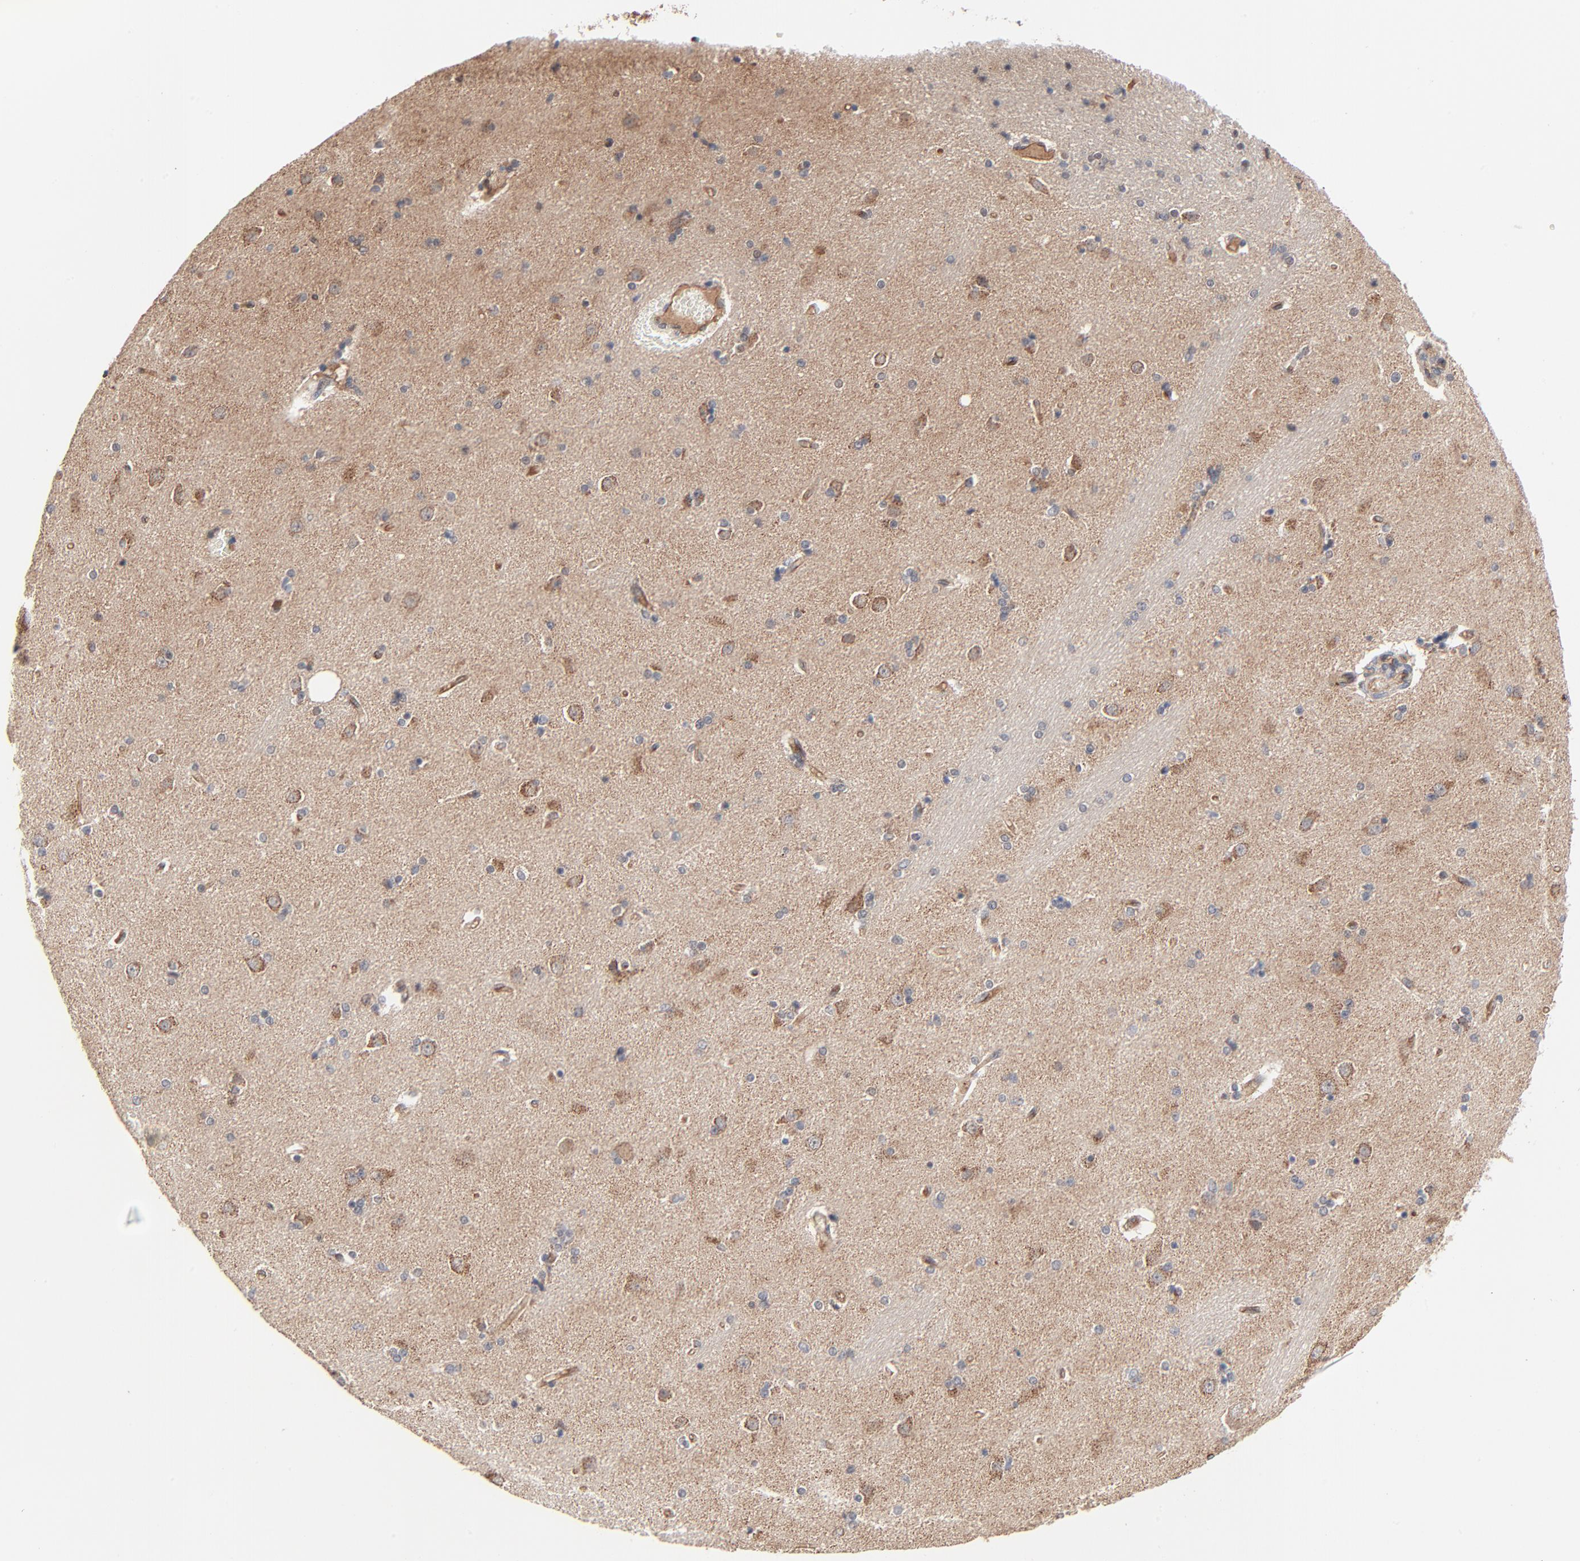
{"staining": {"intensity": "weak", "quantity": "<25%", "location": "cytoplasmic/membranous"}, "tissue": "caudate", "cell_type": "Glial cells", "image_type": "normal", "snomed": [{"axis": "morphology", "description": "Normal tissue, NOS"}, {"axis": "topography", "description": "Lateral ventricle wall"}], "caption": "Glial cells are negative for protein expression in unremarkable human caudate.", "gene": "ABLIM3", "patient": {"sex": "female", "age": 54}}